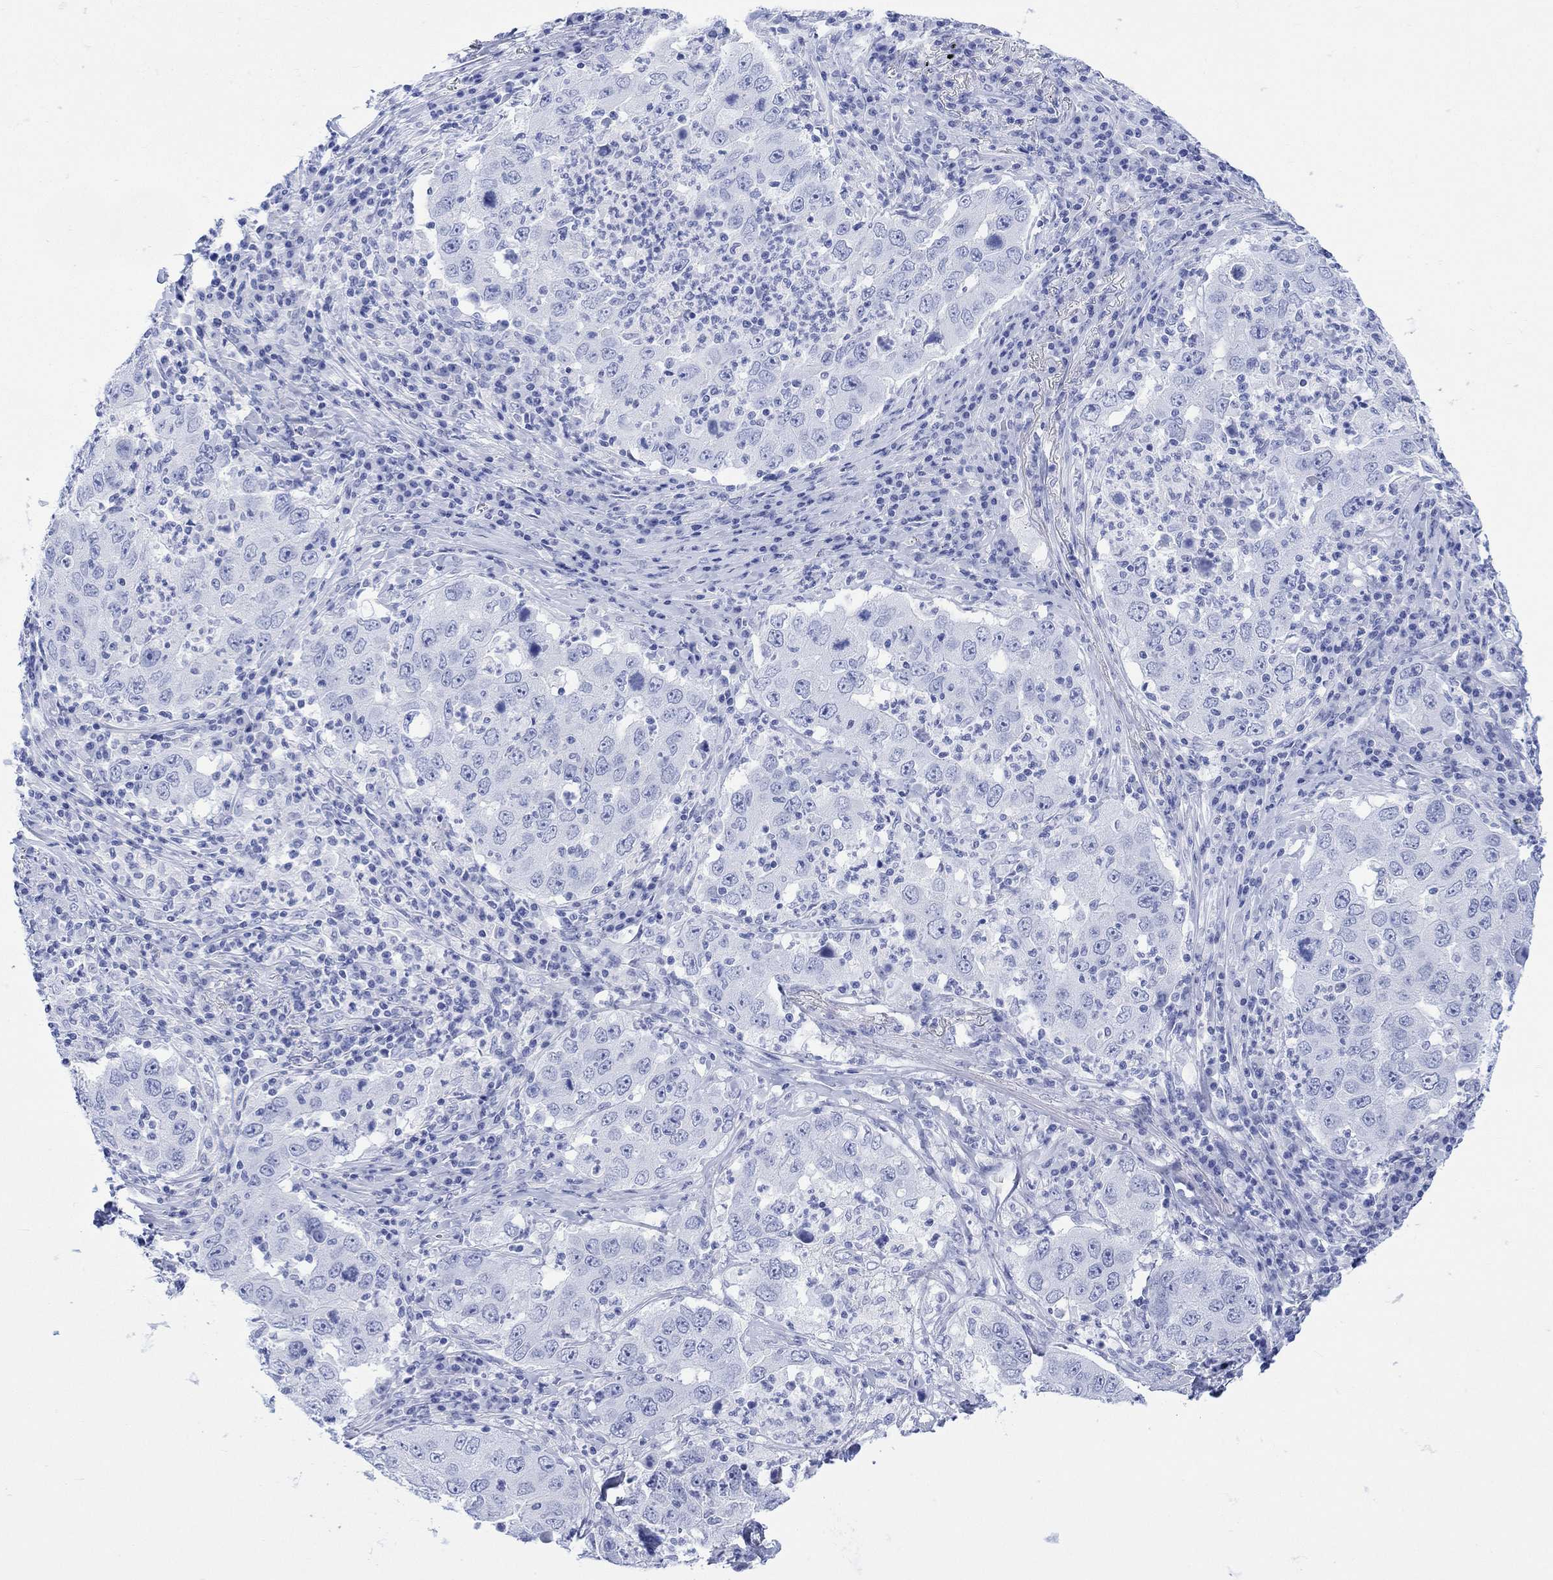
{"staining": {"intensity": "negative", "quantity": "none", "location": "none"}, "tissue": "lung cancer", "cell_type": "Tumor cells", "image_type": "cancer", "snomed": [{"axis": "morphology", "description": "Adenocarcinoma, NOS"}, {"axis": "topography", "description": "Lung"}], "caption": "DAB immunohistochemical staining of human adenocarcinoma (lung) displays no significant positivity in tumor cells.", "gene": "CELF4", "patient": {"sex": "male", "age": 73}}